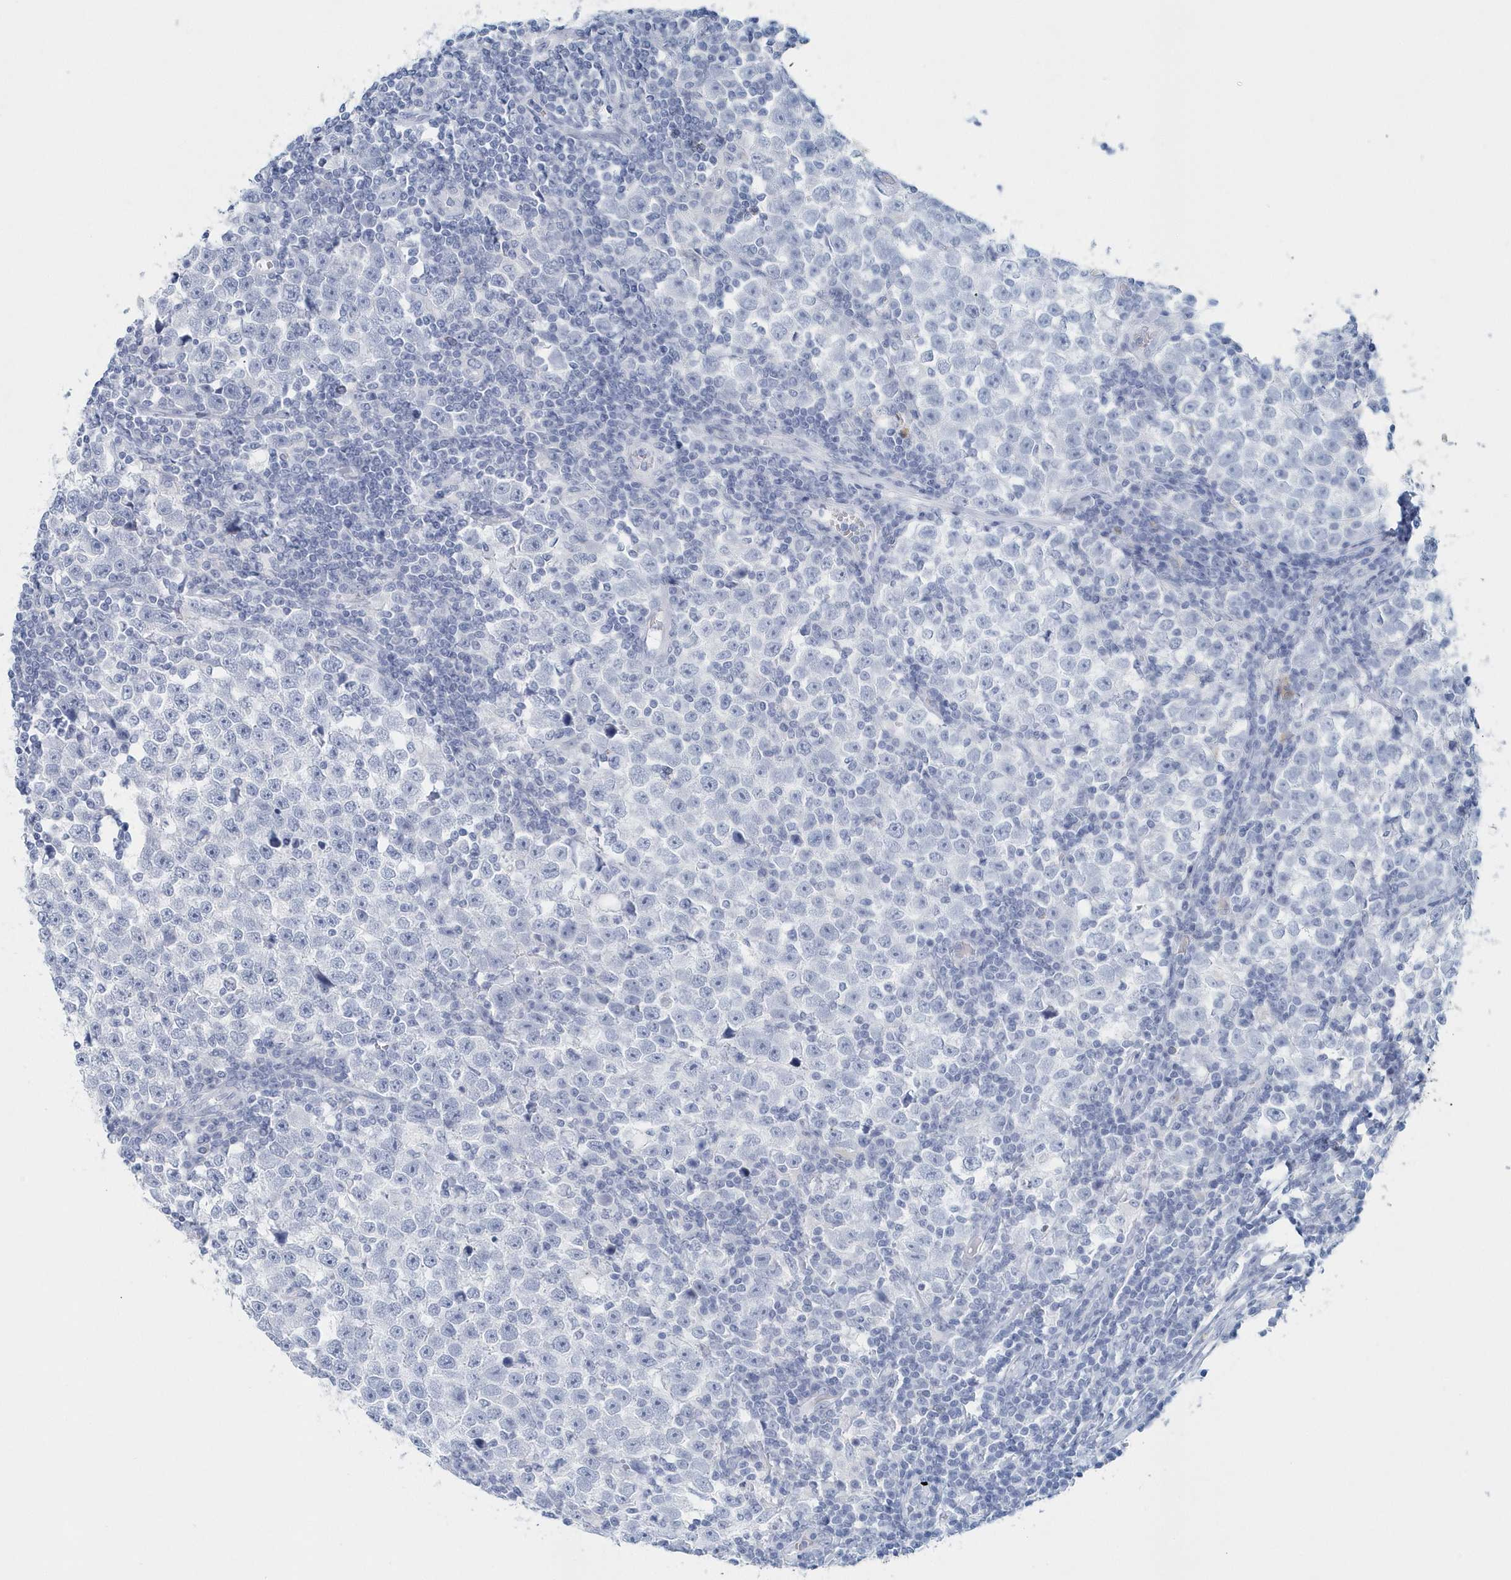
{"staining": {"intensity": "negative", "quantity": "none", "location": "none"}, "tissue": "testis cancer", "cell_type": "Tumor cells", "image_type": "cancer", "snomed": [{"axis": "morphology", "description": "Normal tissue, NOS"}, {"axis": "morphology", "description": "Seminoma, NOS"}, {"axis": "topography", "description": "Testis"}], "caption": "An IHC micrograph of testis seminoma is shown. There is no staining in tumor cells of testis seminoma.", "gene": "PTPRO", "patient": {"sex": "male", "age": 43}}